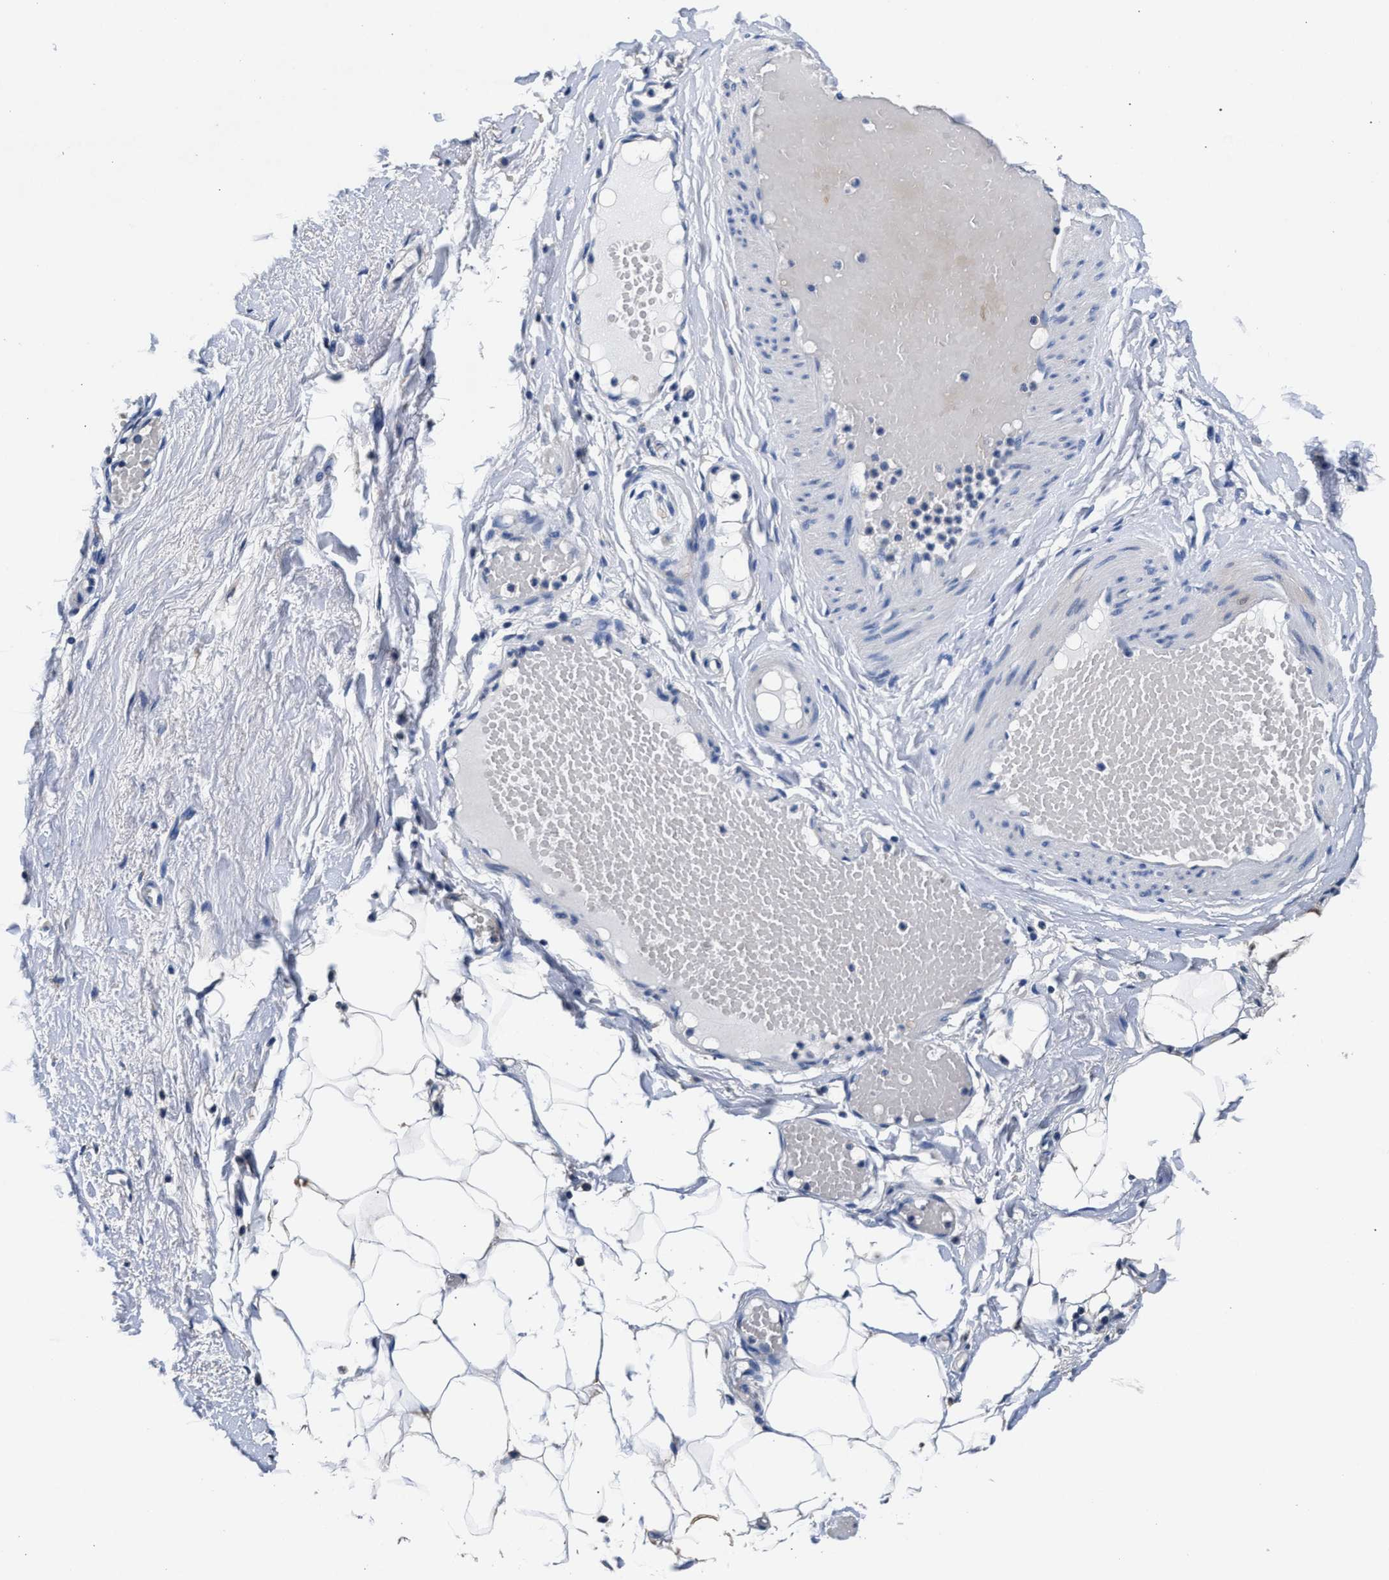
{"staining": {"intensity": "negative", "quantity": "none", "location": "none"}, "tissue": "adipose tissue", "cell_type": "Adipocytes", "image_type": "normal", "snomed": [{"axis": "morphology", "description": "Normal tissue, NOS"}, {"axis": "topography", "description": "Soft tissue"}], "caption": "High power microscopy image of an IHC image of normal adipose tissue, revealing no significant positivity in adipocytes.", "gene": "GSTM1", "patient": {"sex": "male", "age": 72}}